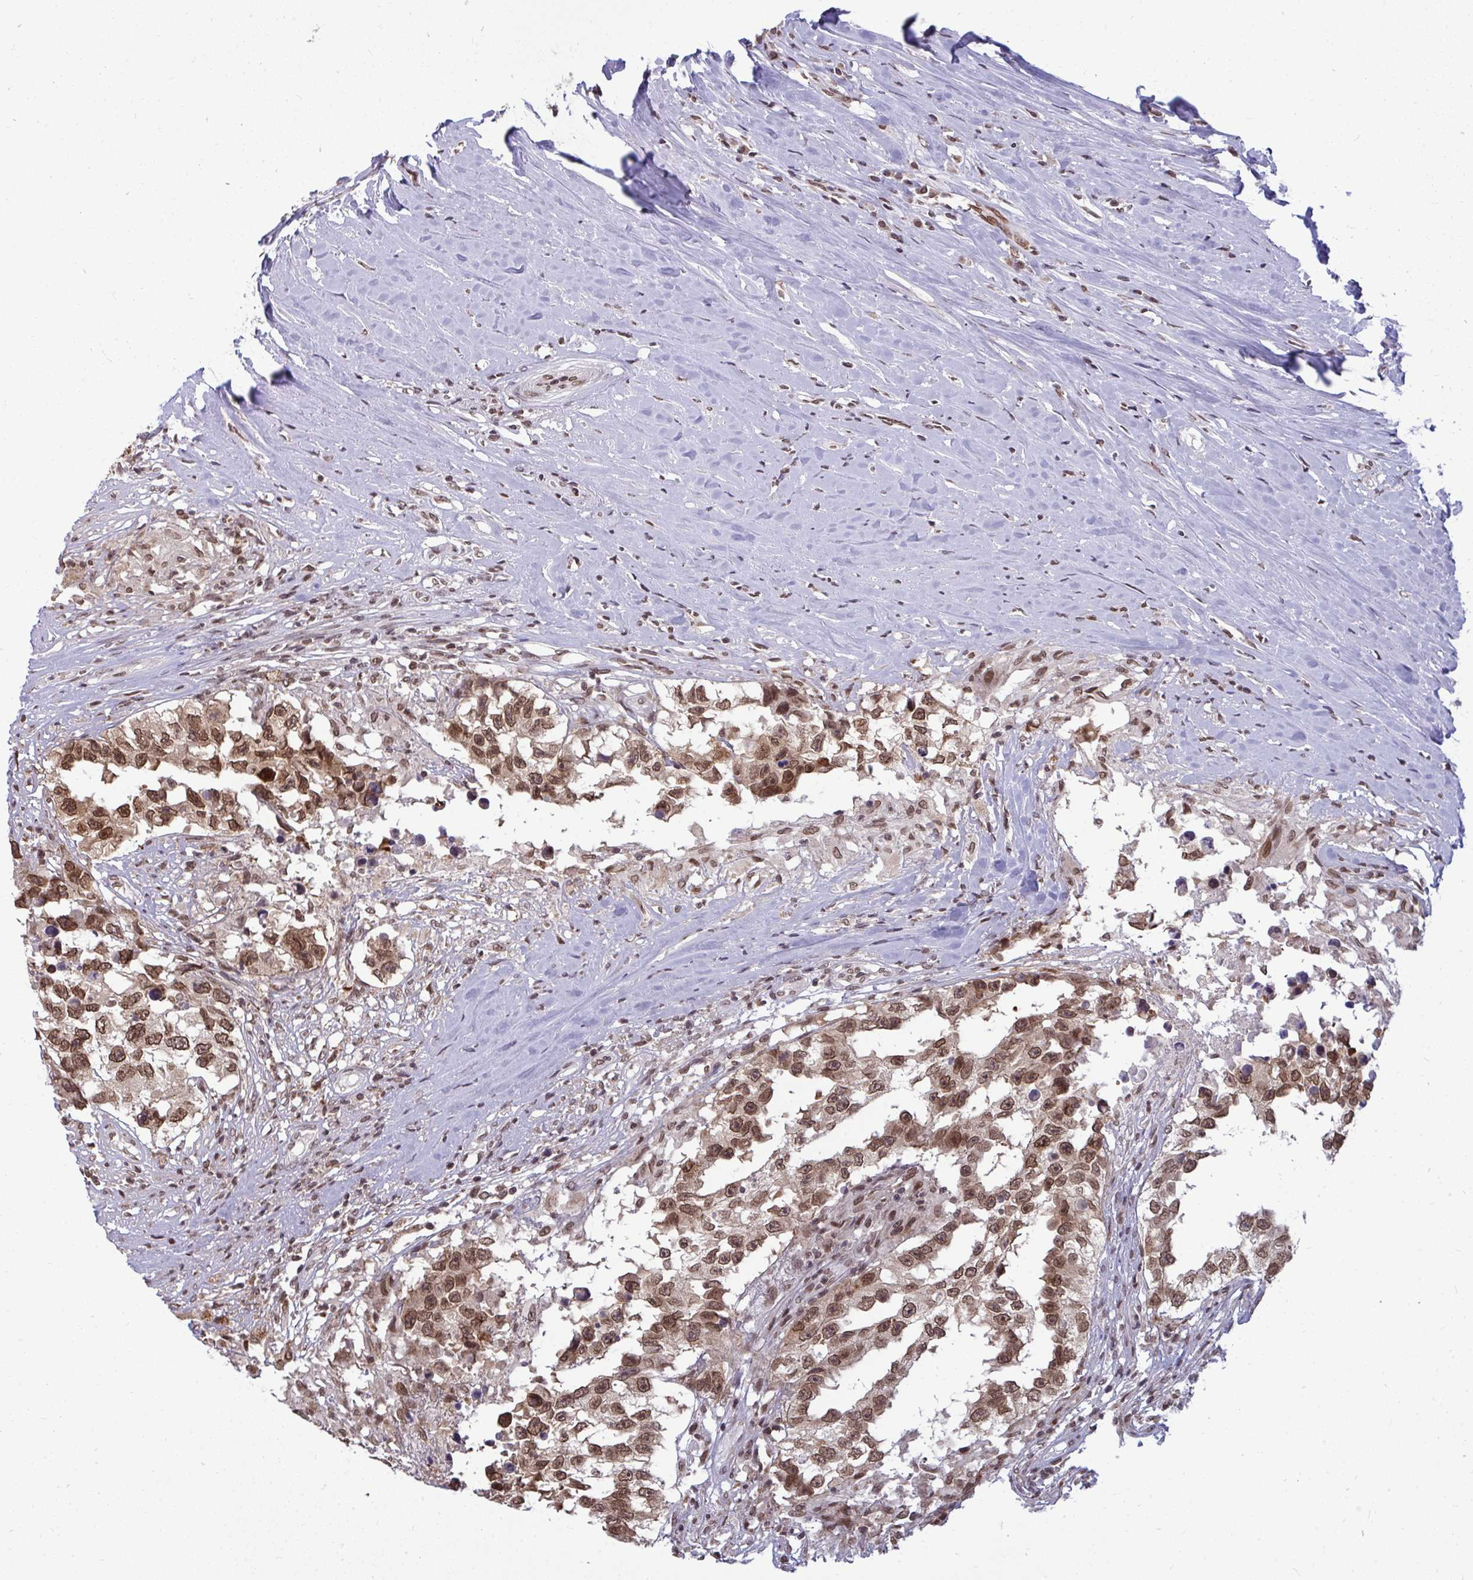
{"staining": {"intensity": "moderate", "quantity": ">75%", "location": "cytoplasmic/membranous,nuclear"}, "tissue": "testis cancer", "cell_type": "Tumor cells", "image_type": "cancer", "snomed": [{"axis": "morphology", "description": "Carcinoma, Embryonal, NOS"}, {"axis": "topography", "description": "Testis"}], "caption": "Human testis embryonal carcinoma stained with a protein marker displays moderate staining in tumor cells.", "gene": "JPT1", "patient": {"sex": "male", "age": 83}}